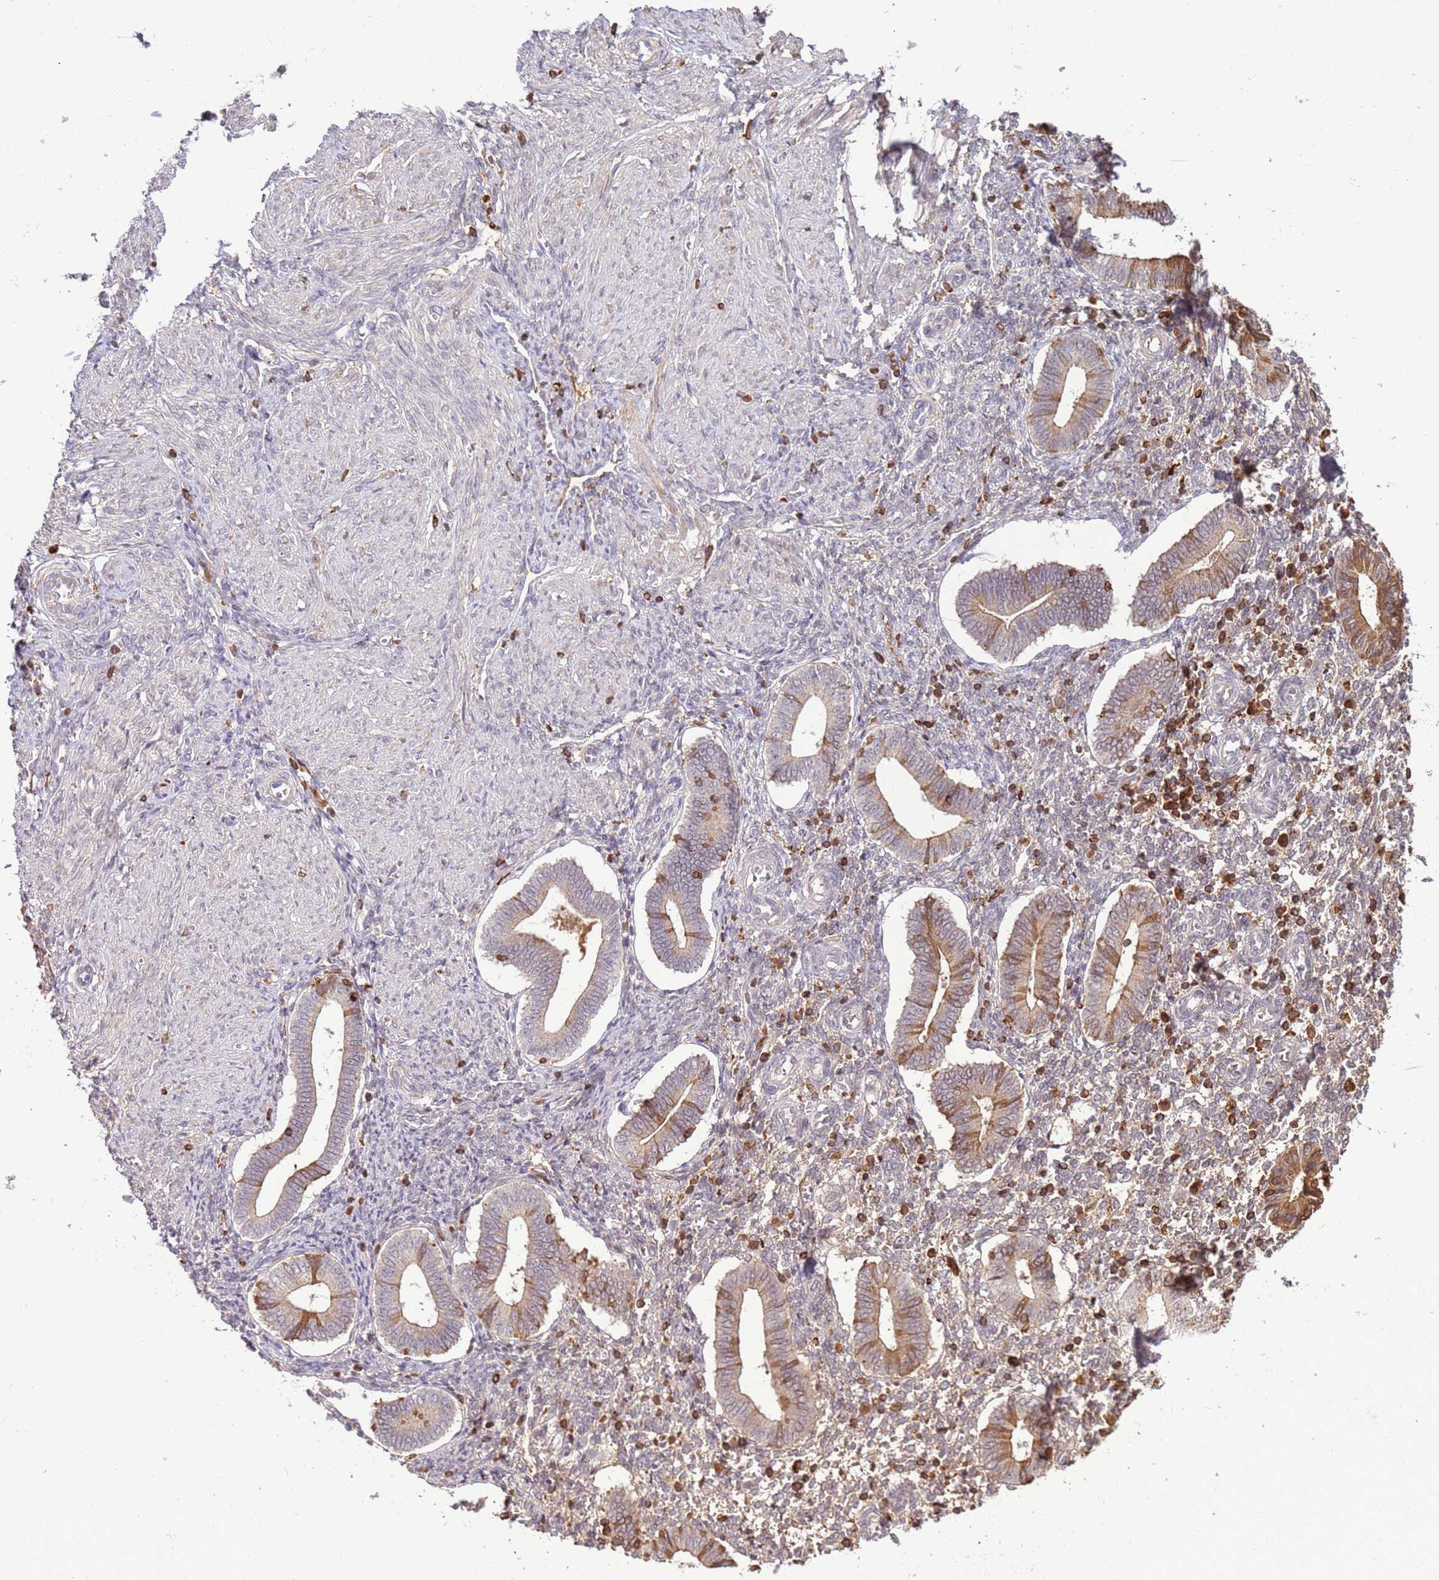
{"staining": {"intensity": "weak", "quantity": "25%-75%", "location": "cytoplasmic/membranous,nuclear"}, "tissue": "endometrium", "cell_type": "Cells in endometrial stroma", "image_type": "normal", "snomed": [{"axis": "morphology", "description": "Normal tissue, NOS"}, {"axis": "topography", "description": "Endometrium"}], "caption": "An immunohistochemistry (IHC) photomicrograph of normal tissue is shown. Protein staining in brown labels weak cytoplasmic/membranous,nuclear positivity in endometrium within cells in endometrial stroma. Nuclei are stained in blue.", "gene": "ZNF624", "patient": {"sex": "female", "age": 44}}